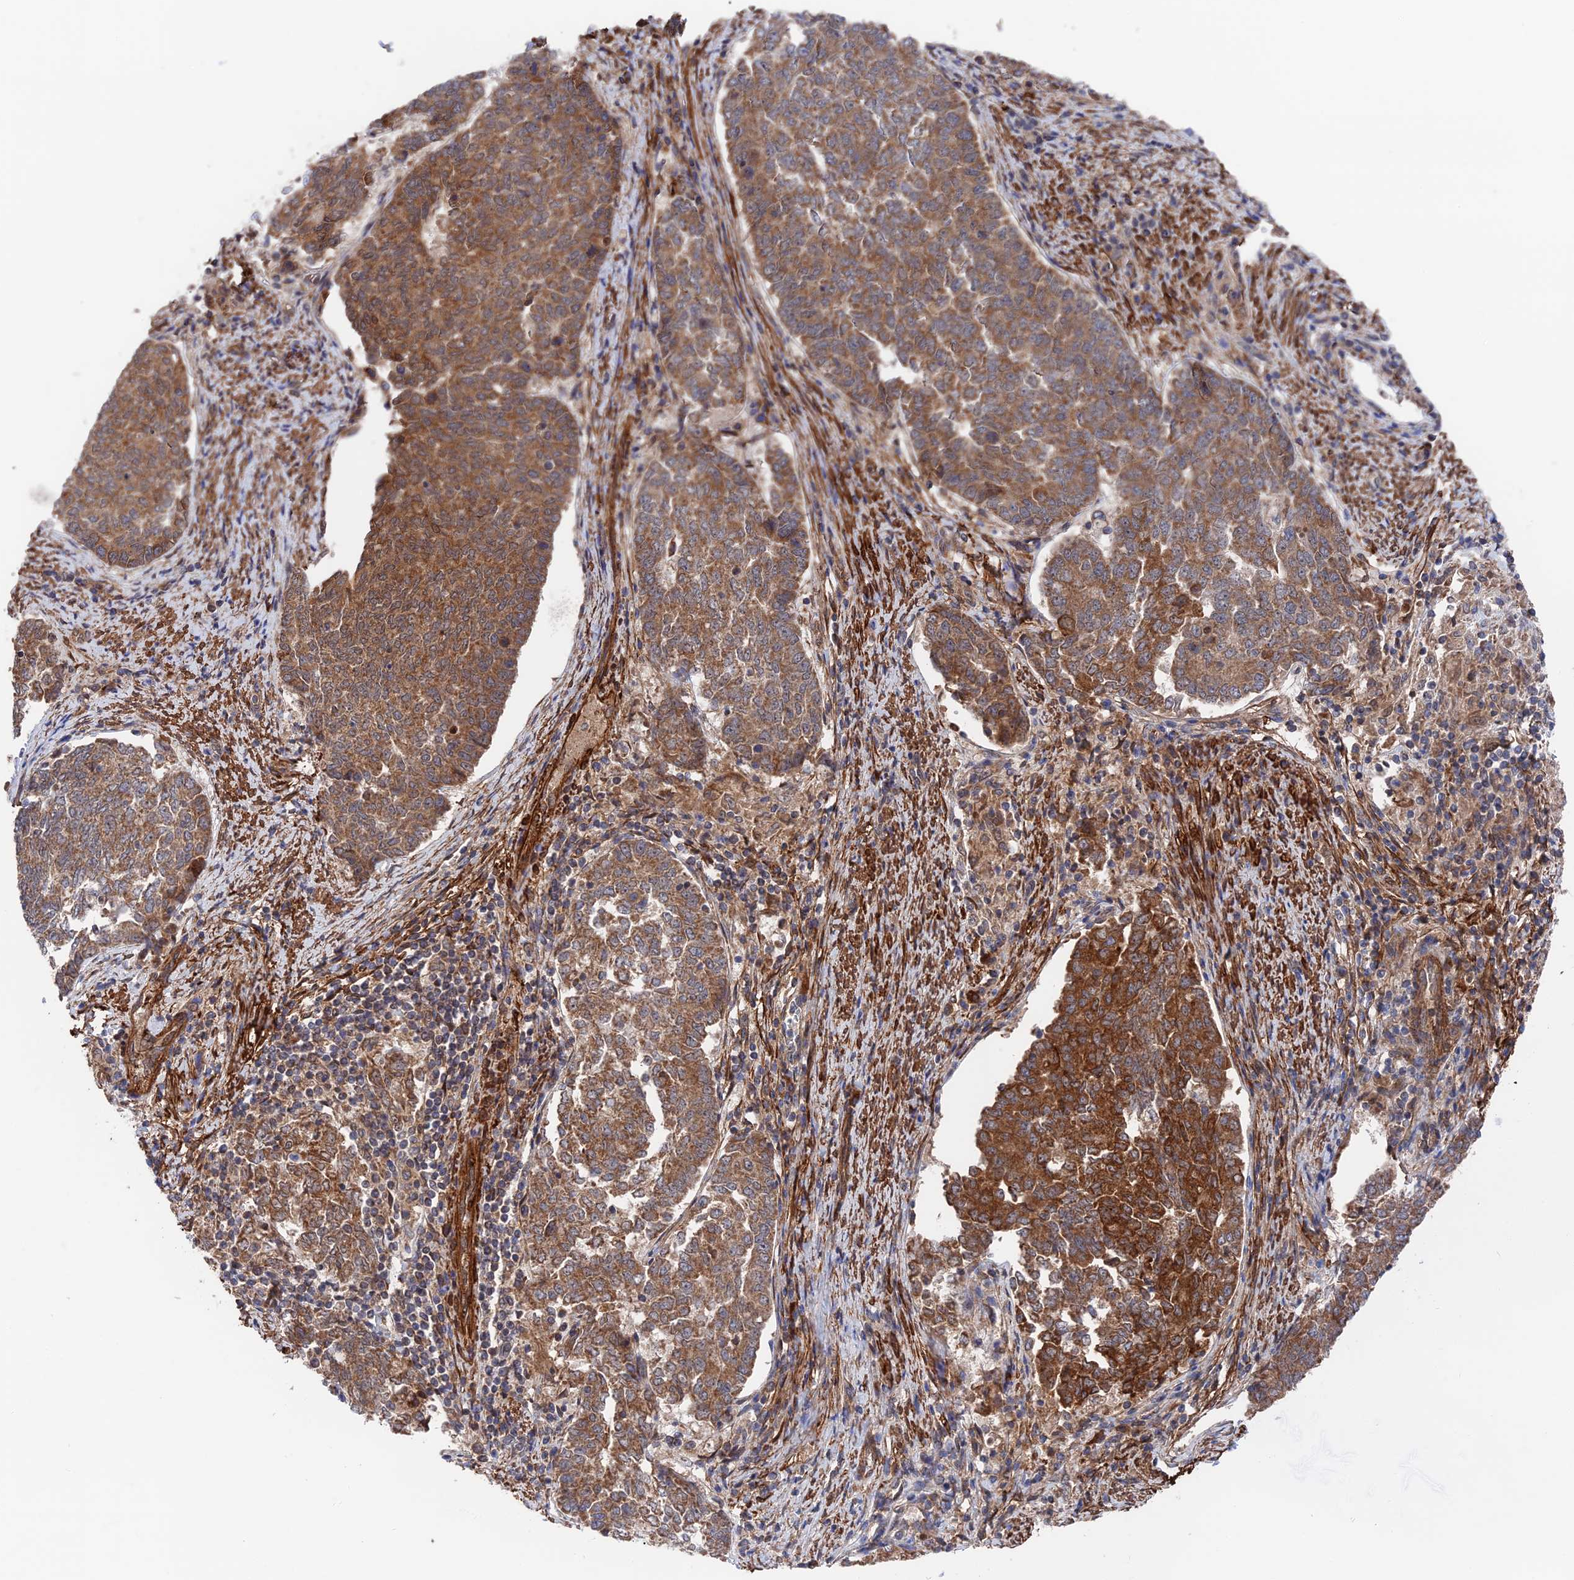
{"staining": {"intensity": "strong", "quantity": ">75%", "location": "cytoplasmic/membranous"}, "tissue": "endometrial cancer", "cell_type": "Tumor cells", "image_type": "cancer", "snomed": [{"axis": "morphology", "description": "Adenocarcinoma, NOS"}, {"axis": "topography", "description": "Endometrium"}], "caption": "IHC (DAB (3,3'-diaminobenzidine)) staining of endometrial adenocarcinoma shows strong cytoplasmic/membranous protein staining in about >75% of tumor cells. (Stains: DAB in brown, nuclei in blue, Microscopy: brightfield microscopy at high magnification).", "gene": "ZNF320", "patient": {"sex": "female", "age": 80}}